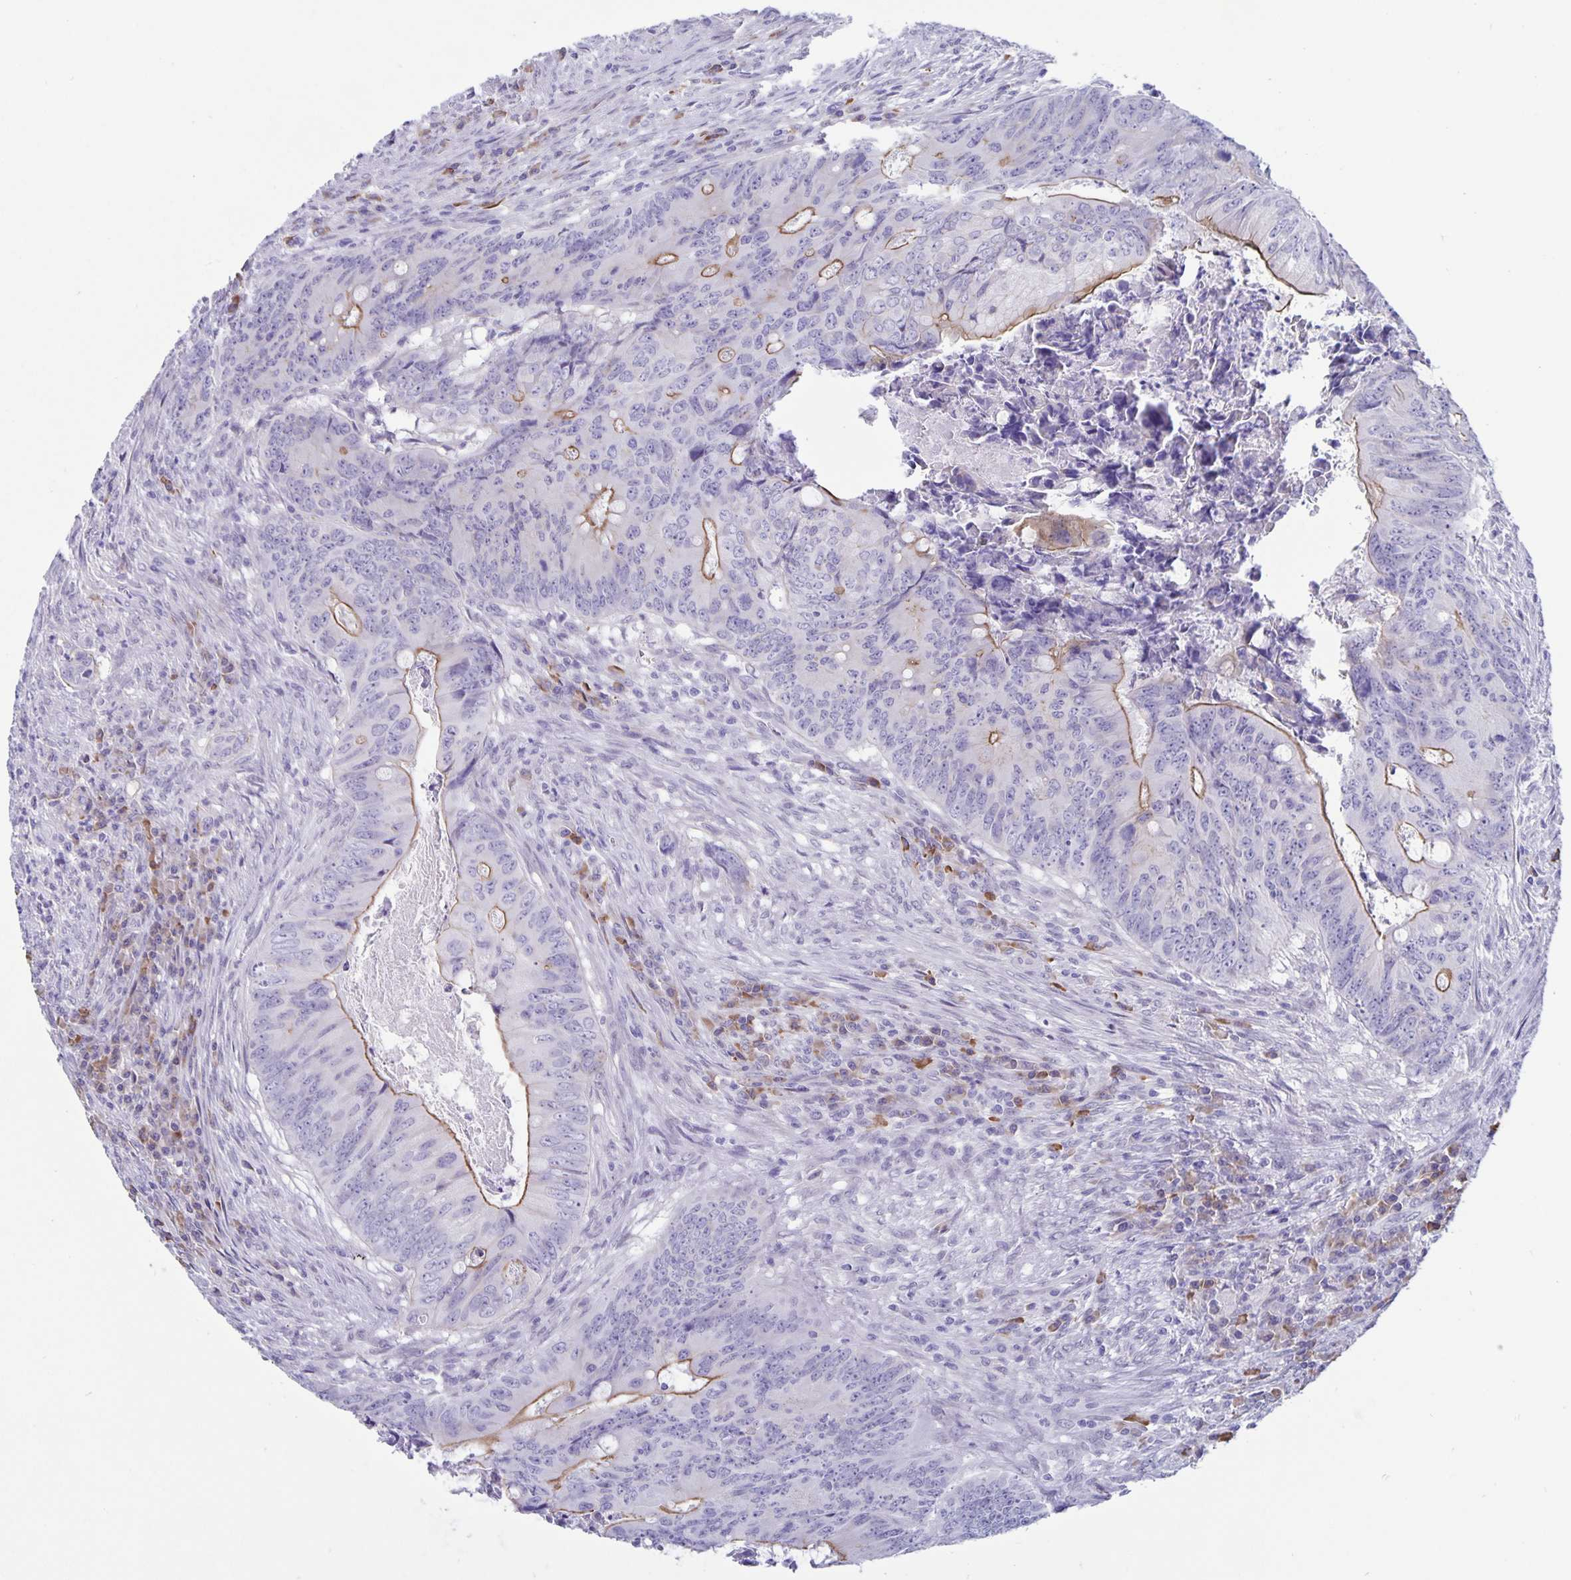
{"staining": {"intensity": "moderate", "quantity": "<25%", "location": "cytoplasmic/membranous"}, "tissue": "colorectal cancer", "cell_type": "Tumor cells", "image_type": "cancer", "snomed": [{"axis": "morphology", "description": "Adenocarcinoma, NOS"}, {"axis": "topography", "description": "Colon"}], "caption": "Immunohistochemical staining of human colorectal adenocarcinoma reveals low levels of moderate cytoplasmic/membranous protein positivity in approximately <25% of tumor cells.", "gene": "ERMN", "patient": {"sex": "female", "age": 74}}